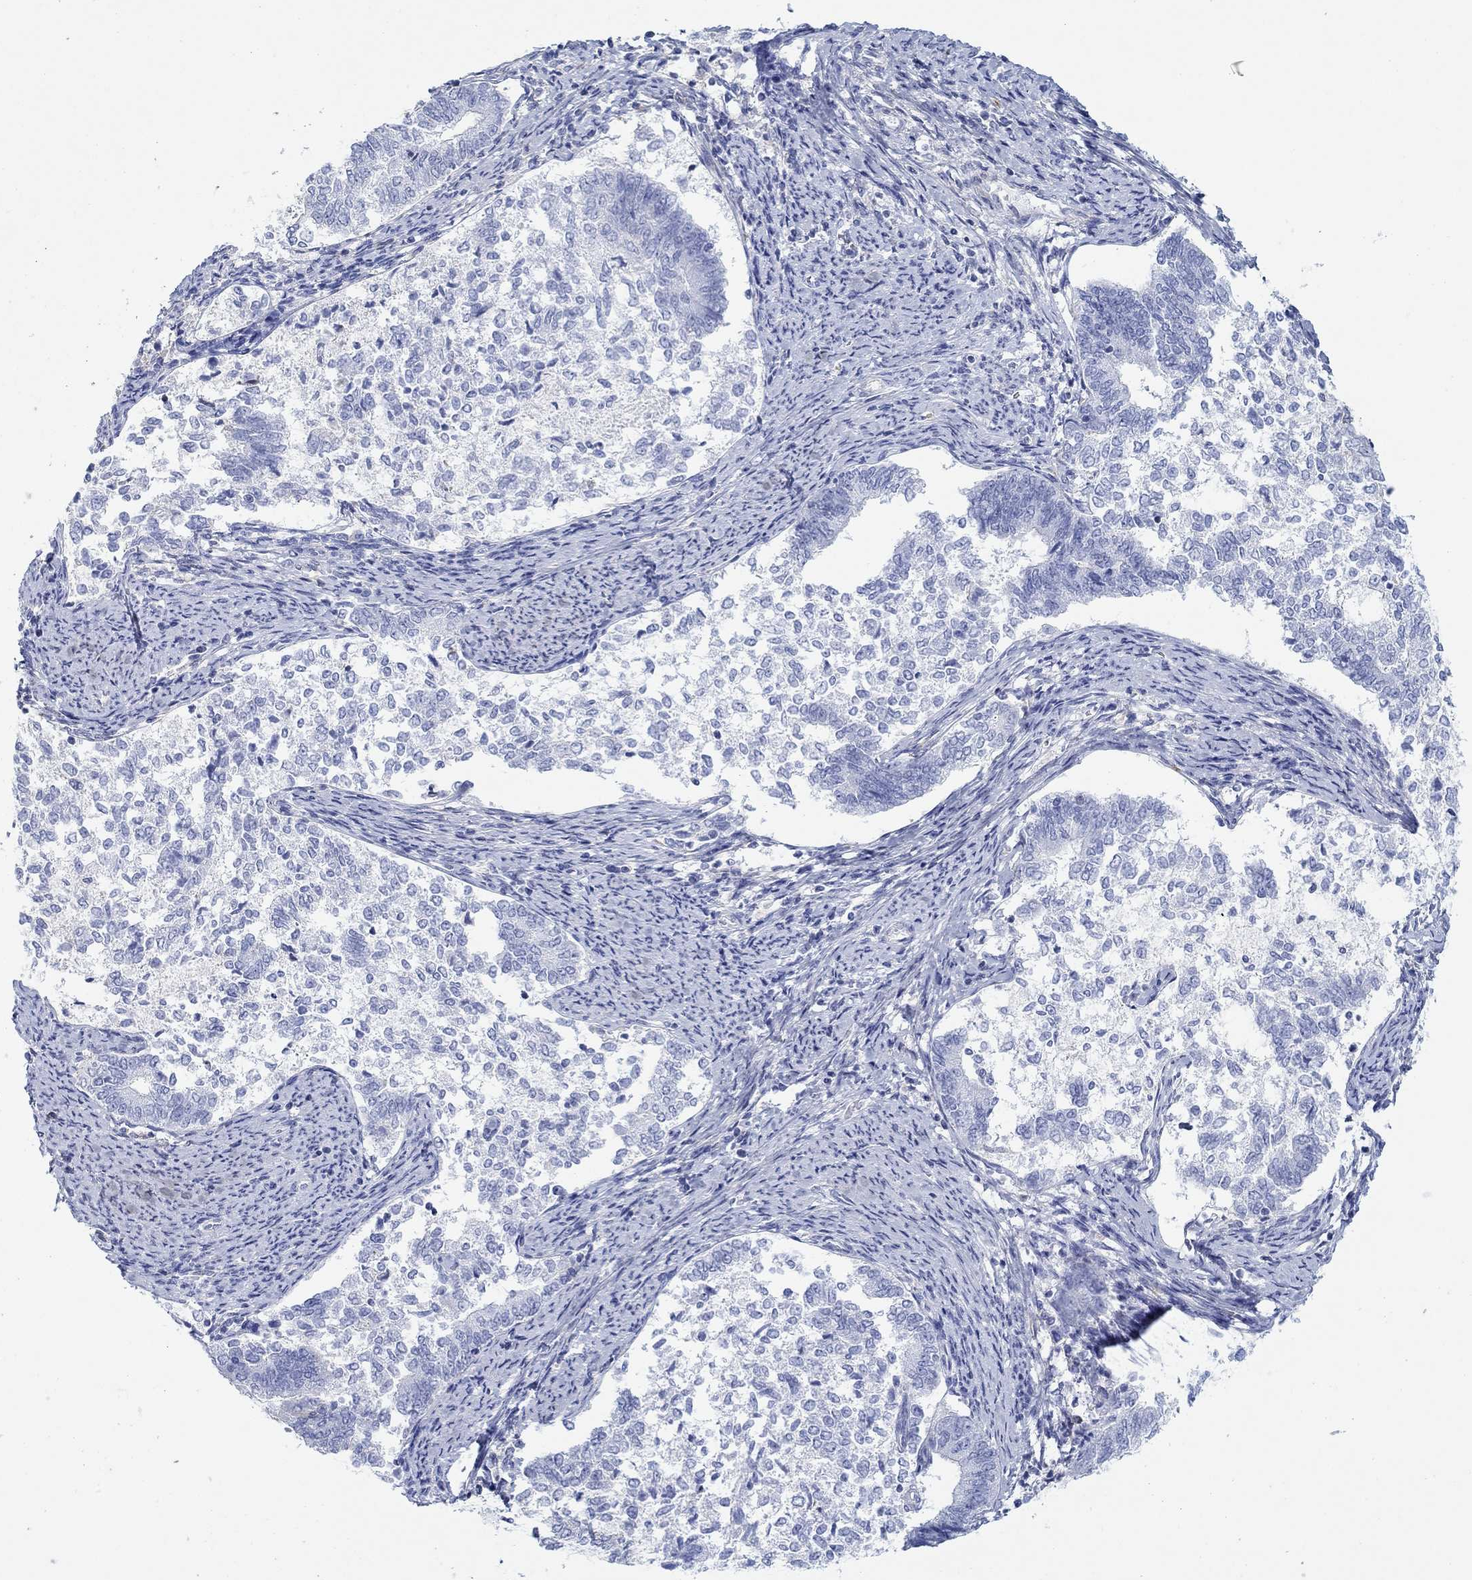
{"staining": {"intensity": "negative", "quantity": "none", "location": "none"}, "tissue": "endometrial cancer", "cell_type": "Tumor cells", "image_type": "cancer", "snomed": [{"axis": "morphology", "description": "Adenocarcinoma, NOS"}, {"axis": "topography", "description": "Endometrium"}], "caption": "Tumor cells are negative for protein expression in human endometrial adenocarcinoma. The staining is performed using DAB brown chromogen with nuclei counter-stained in using hematoxylin.", "gene": "PPIL6", "patient": {"sex": "female", "age": 65}}